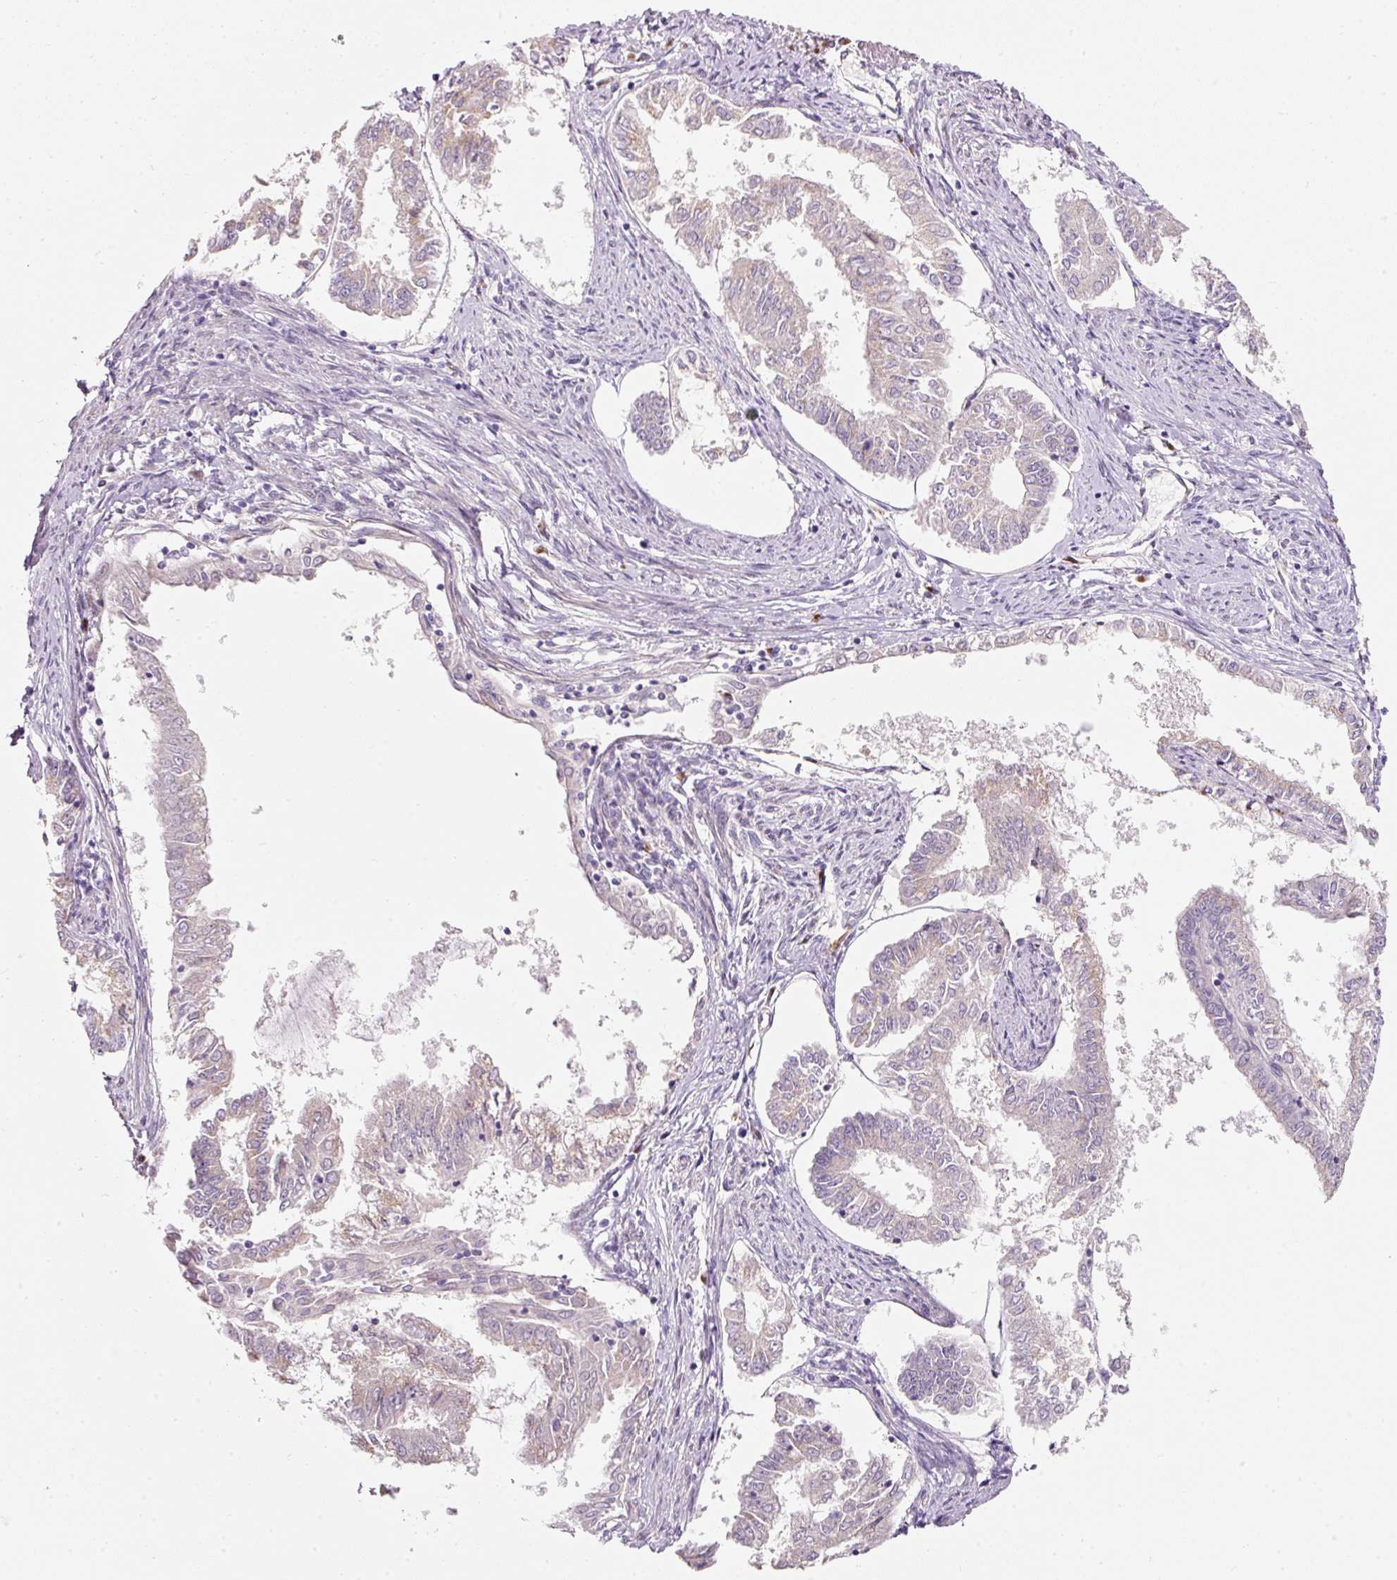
{"staining": {"intensity": "negative", "quantity": "none", "location": "none"}, "tissue": "endometrial cancer", "cell_type": "Tumor cells", "image_type": "cancer", "snomed": [{"axis": "morphology", "description": "Adenocarcinoma, NOS"}, {"axis": "topography", "description": "Endometrium"}], "caption": "Human endometrial cancer (adenocarcinoma) stained for a protein using immunohistochemistry (IHC) demonstrates no expression in tumor cells.", "gene": "NBPF11", "patient": {"sex": "female", "age": 76}}